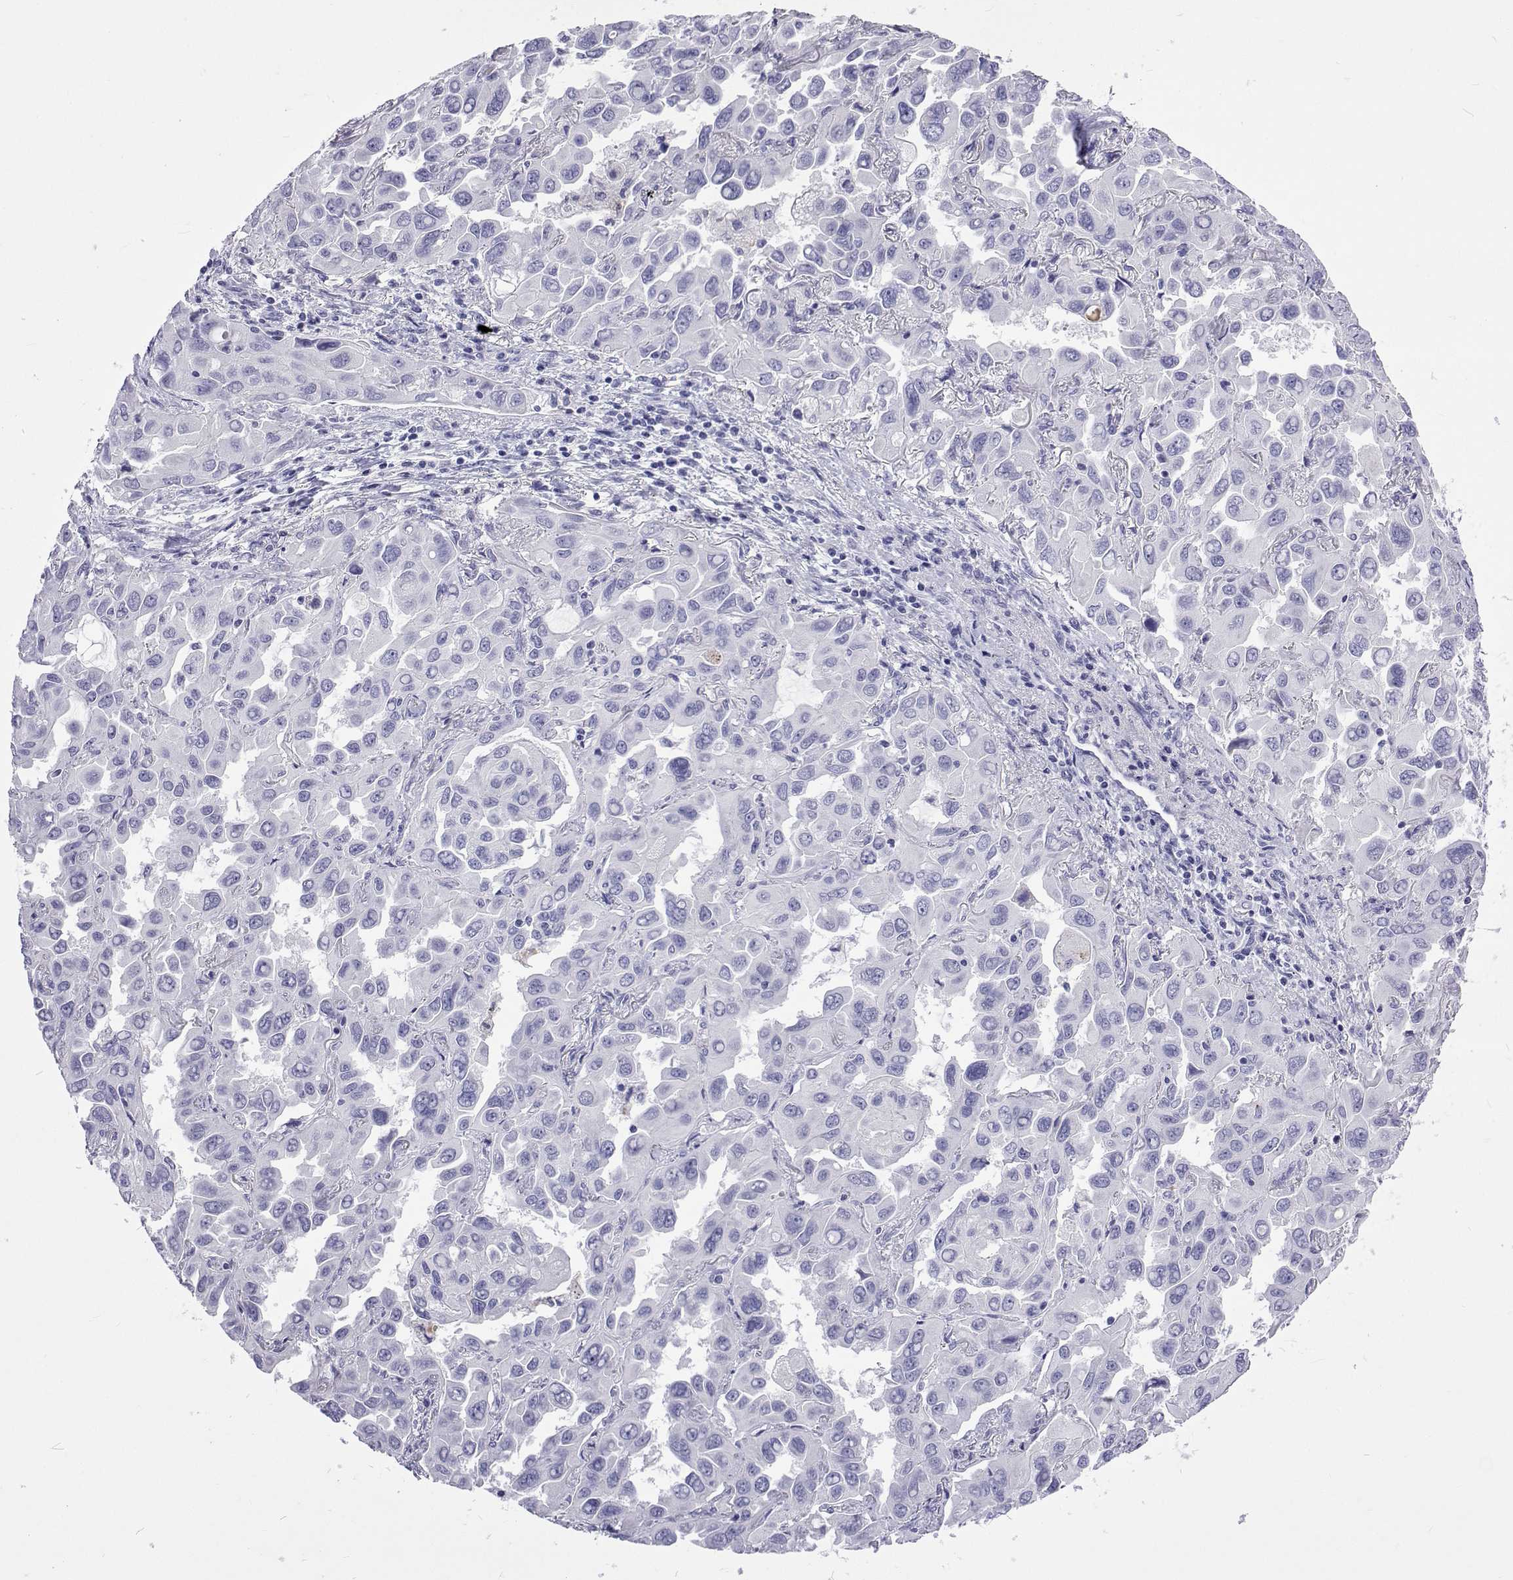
{"staining": {"intensity": "negative", "quantity": "none", "location": "none"}, "tissue": "lung cancer", "cell_type": "Tumor cells", "image_type": "cancer", "snomed": [{"axis": "morphology", "description": "Adenocarcinoma, NOS"}, {"axis": "topography", "description": "Lung"}], "caption": "This is an immunohistochemistry (IHC) photomicrograph of lung cancer (adenocarcinoma). There is no positivity in tumor cells.", "gene": "UMODL1", "patient": {"sex": "male", "age": 64}}